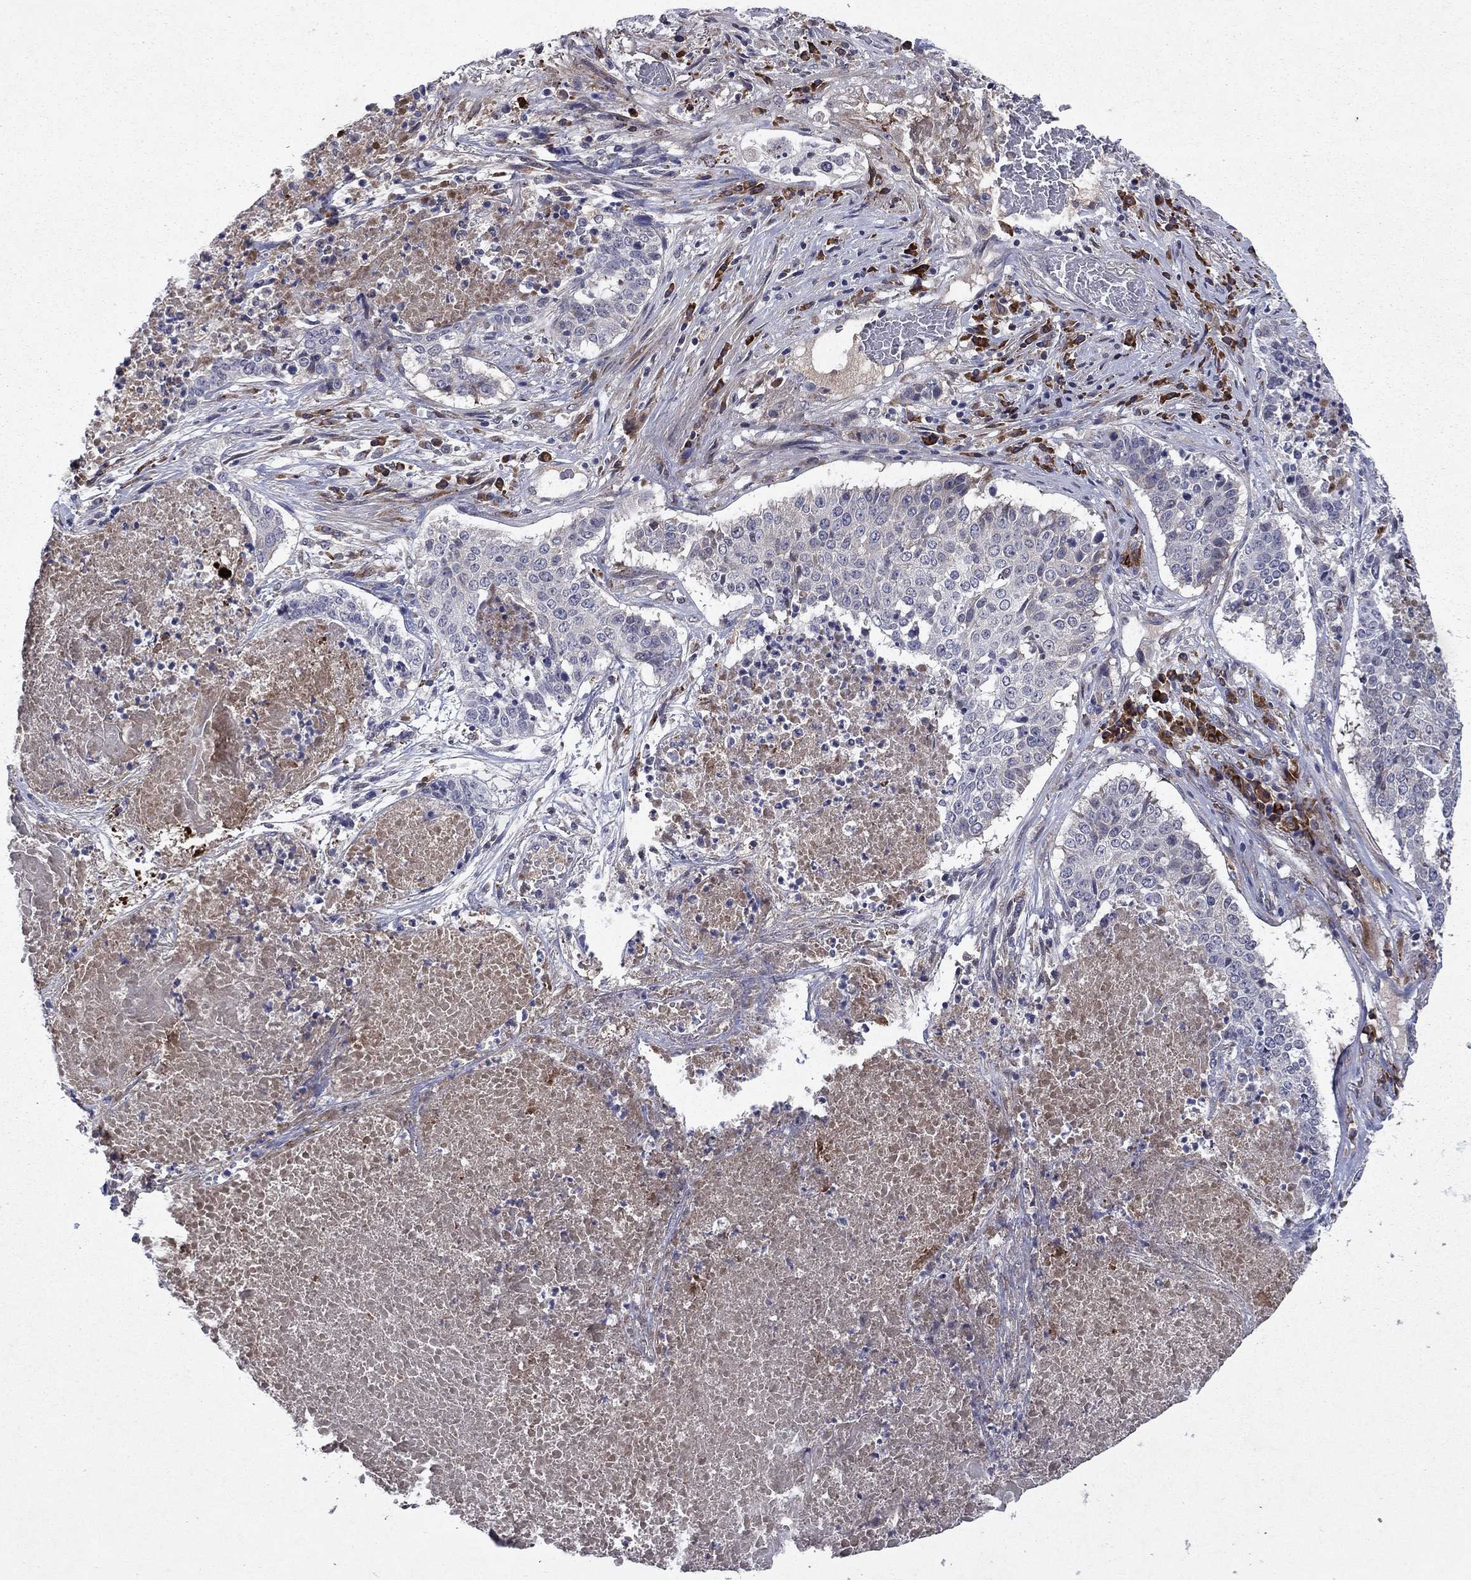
{"staining": {"intensity": "negative", "quantity": "none", "location": "none"}, "tissue": "lung cancer", "cell_type": "Tumor cells", "image_type": "cancer", "snomed": [{"axis": "morphology", "description": "Squamous cell carcinoma, NOS"}, {"axis": "topography", "description": "Lung"}], "caption": "Tumor cells are negative for brown protein staining in lung squamous cell carcinoma.", "gene": "ECM1", "patient": {"sex": "male", "age": 64}}